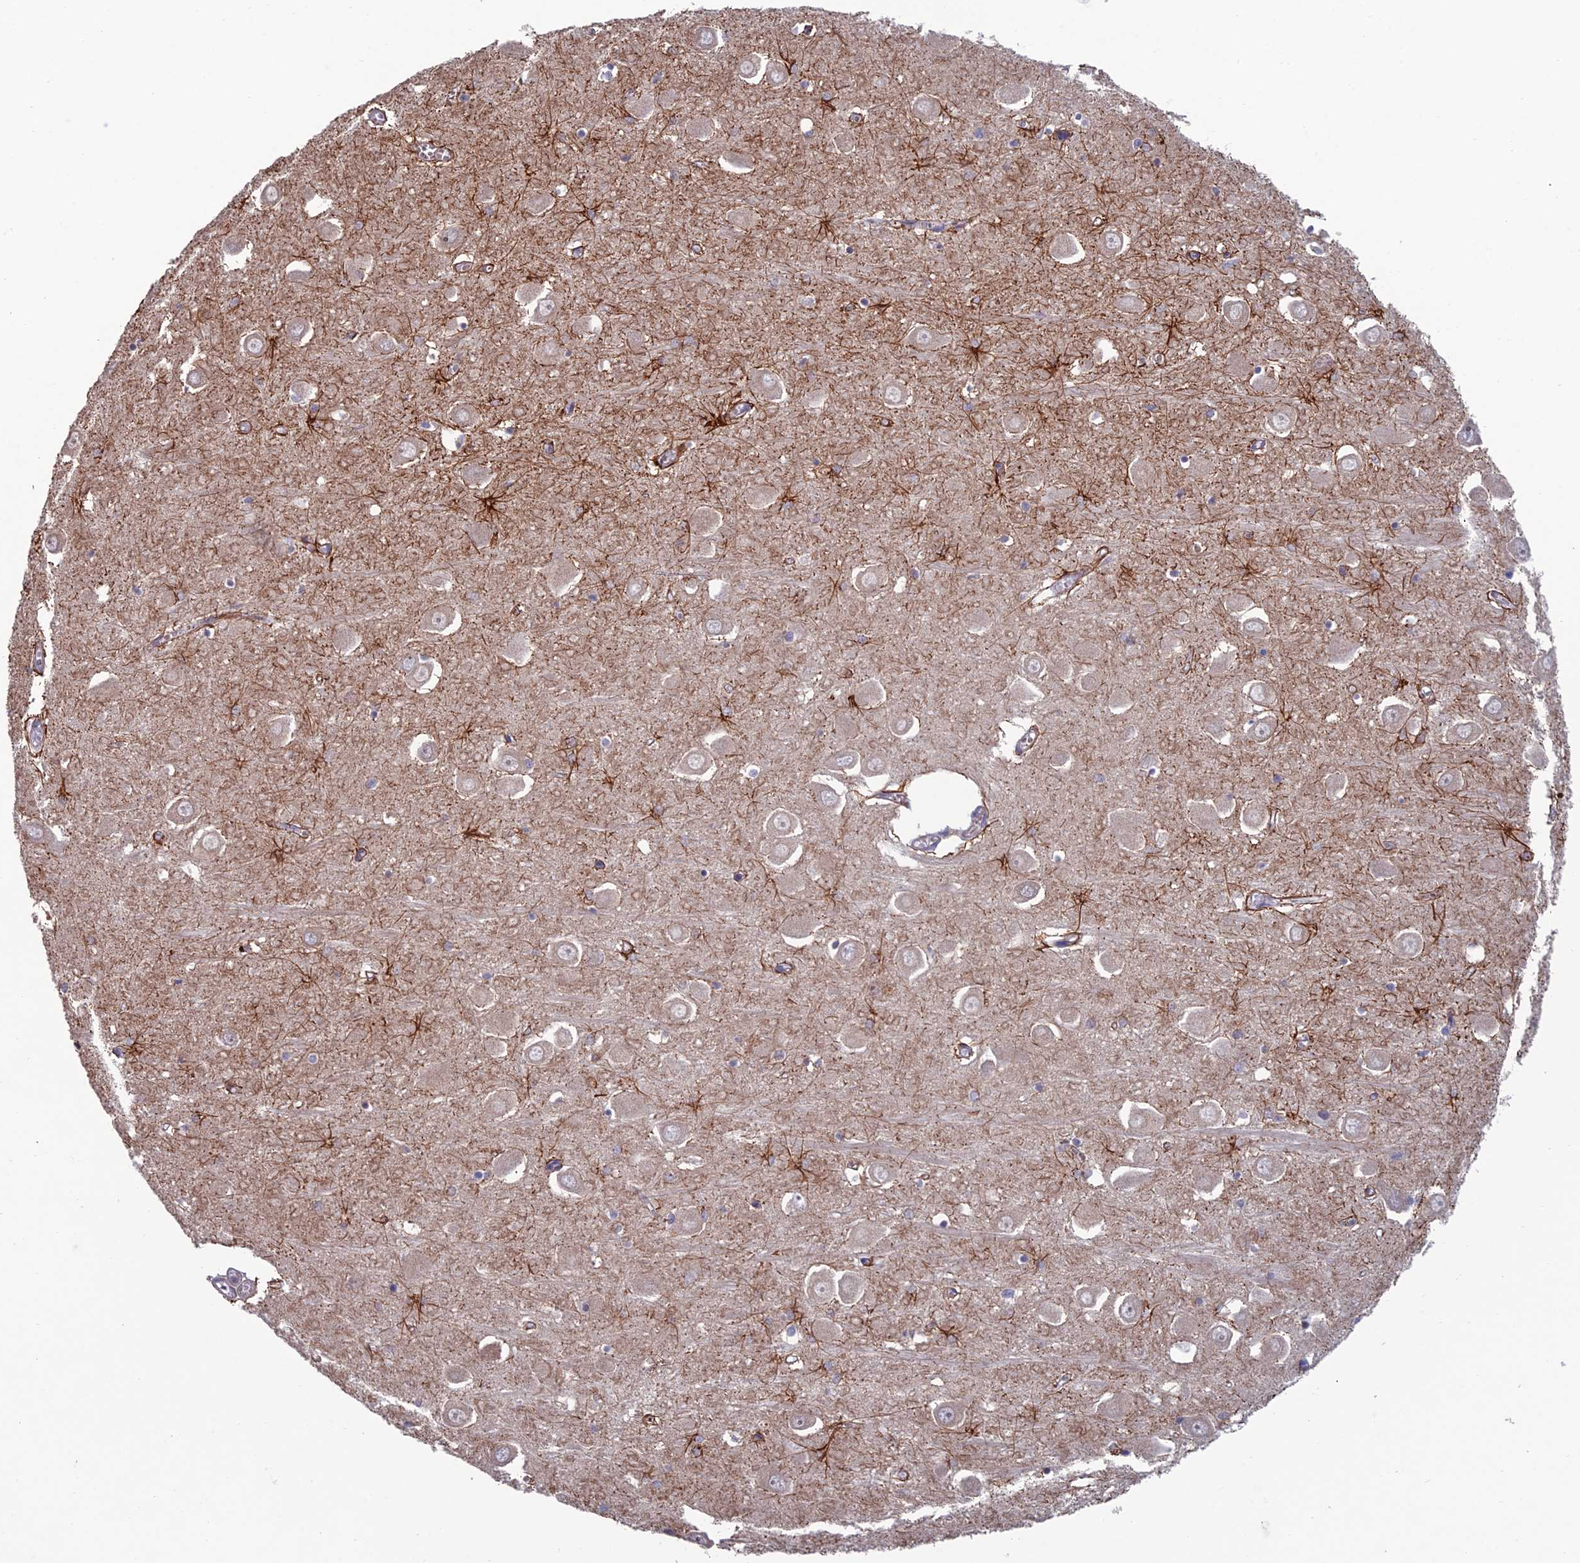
{"staining": {"intensity": "moderate", "quantity": "<25%", "location": "cytoplasmic/membranous"}, "tissue": "hippocampus", "cell_type": "Glial cells", "image_type": "normal", "snomed": [{"axis": "morphology", "description": "Normal tissue, NOS"}, {"axis": "topography", "description": "Hippocampus"}], "caption": "Protein staining by immunohistochemistry (IHC) demonstrates moderate cytoplasmic/membranous positivity in approximately <25% of glial cells in unremarkable hippocampus.", "gene": "USP37", "patient": {"sex": "male", "age": 70}}